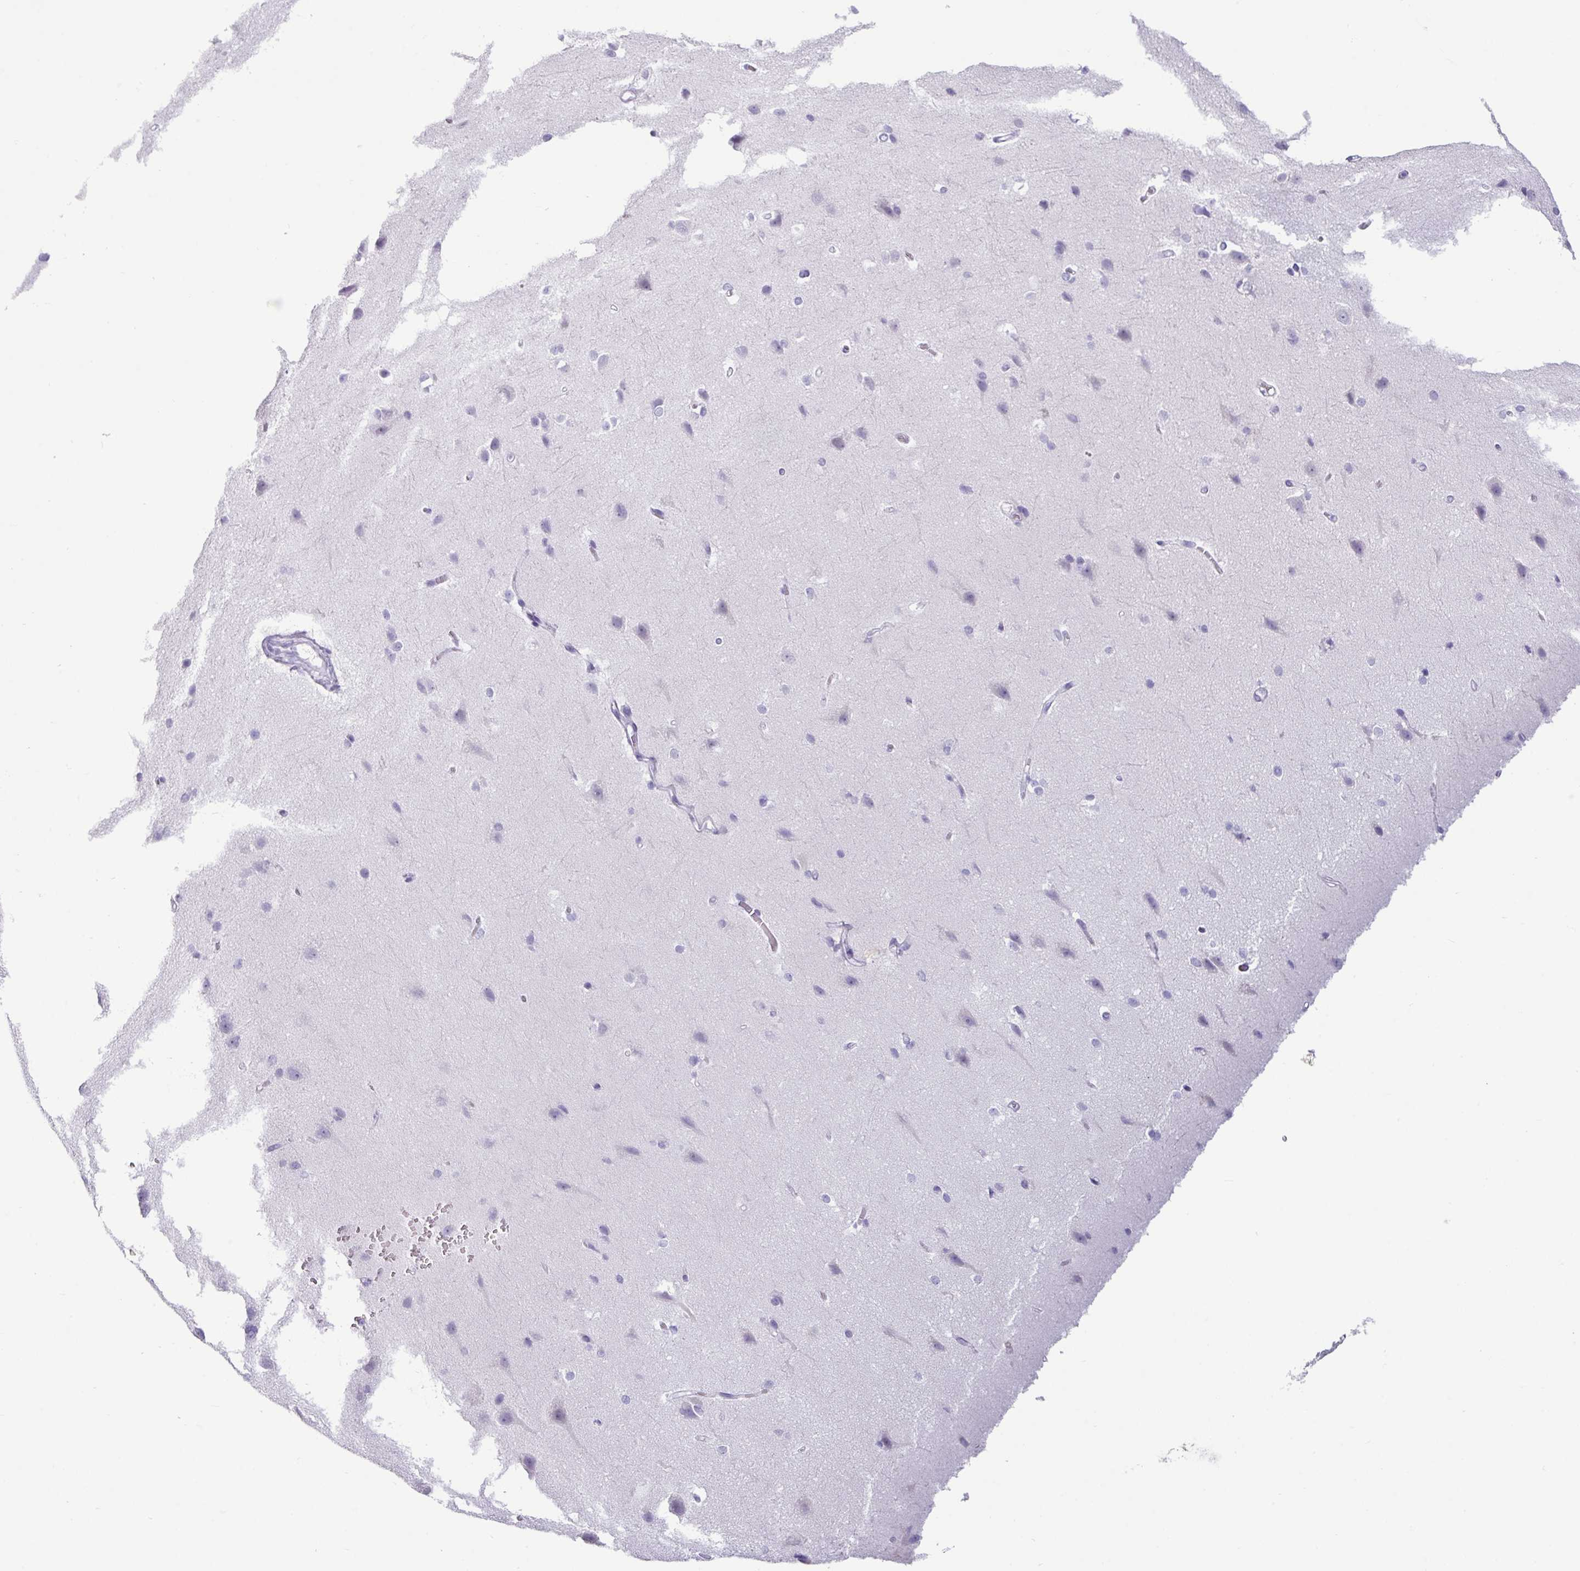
{"staining": {"intensity": "negative", "quantity": "none", "location": "none"}, "tissue": "cerebral cortex", "cell_type": "Endothelial cells", "image_type": "normal", "snomed": [{"axis": "morphology", "description": "Normal tissue, NOS"}, {"axis": "topography", "description": "Cerebral cortex"}], "caption": "An immunohistochemistry (IHC) micrograph of benign cerebral cortex is shown. There is no staining in endothelial cells of cerebral cortex. The staining was performed using DAB (3,3'-diaminobenzidine) to visualize the protein expression in brown, while the nuclei were stained in blue with hematoxylin (Magnification: 20x).", "gene": "VCX2", "patient": {"sex": "male", "age": 37}}